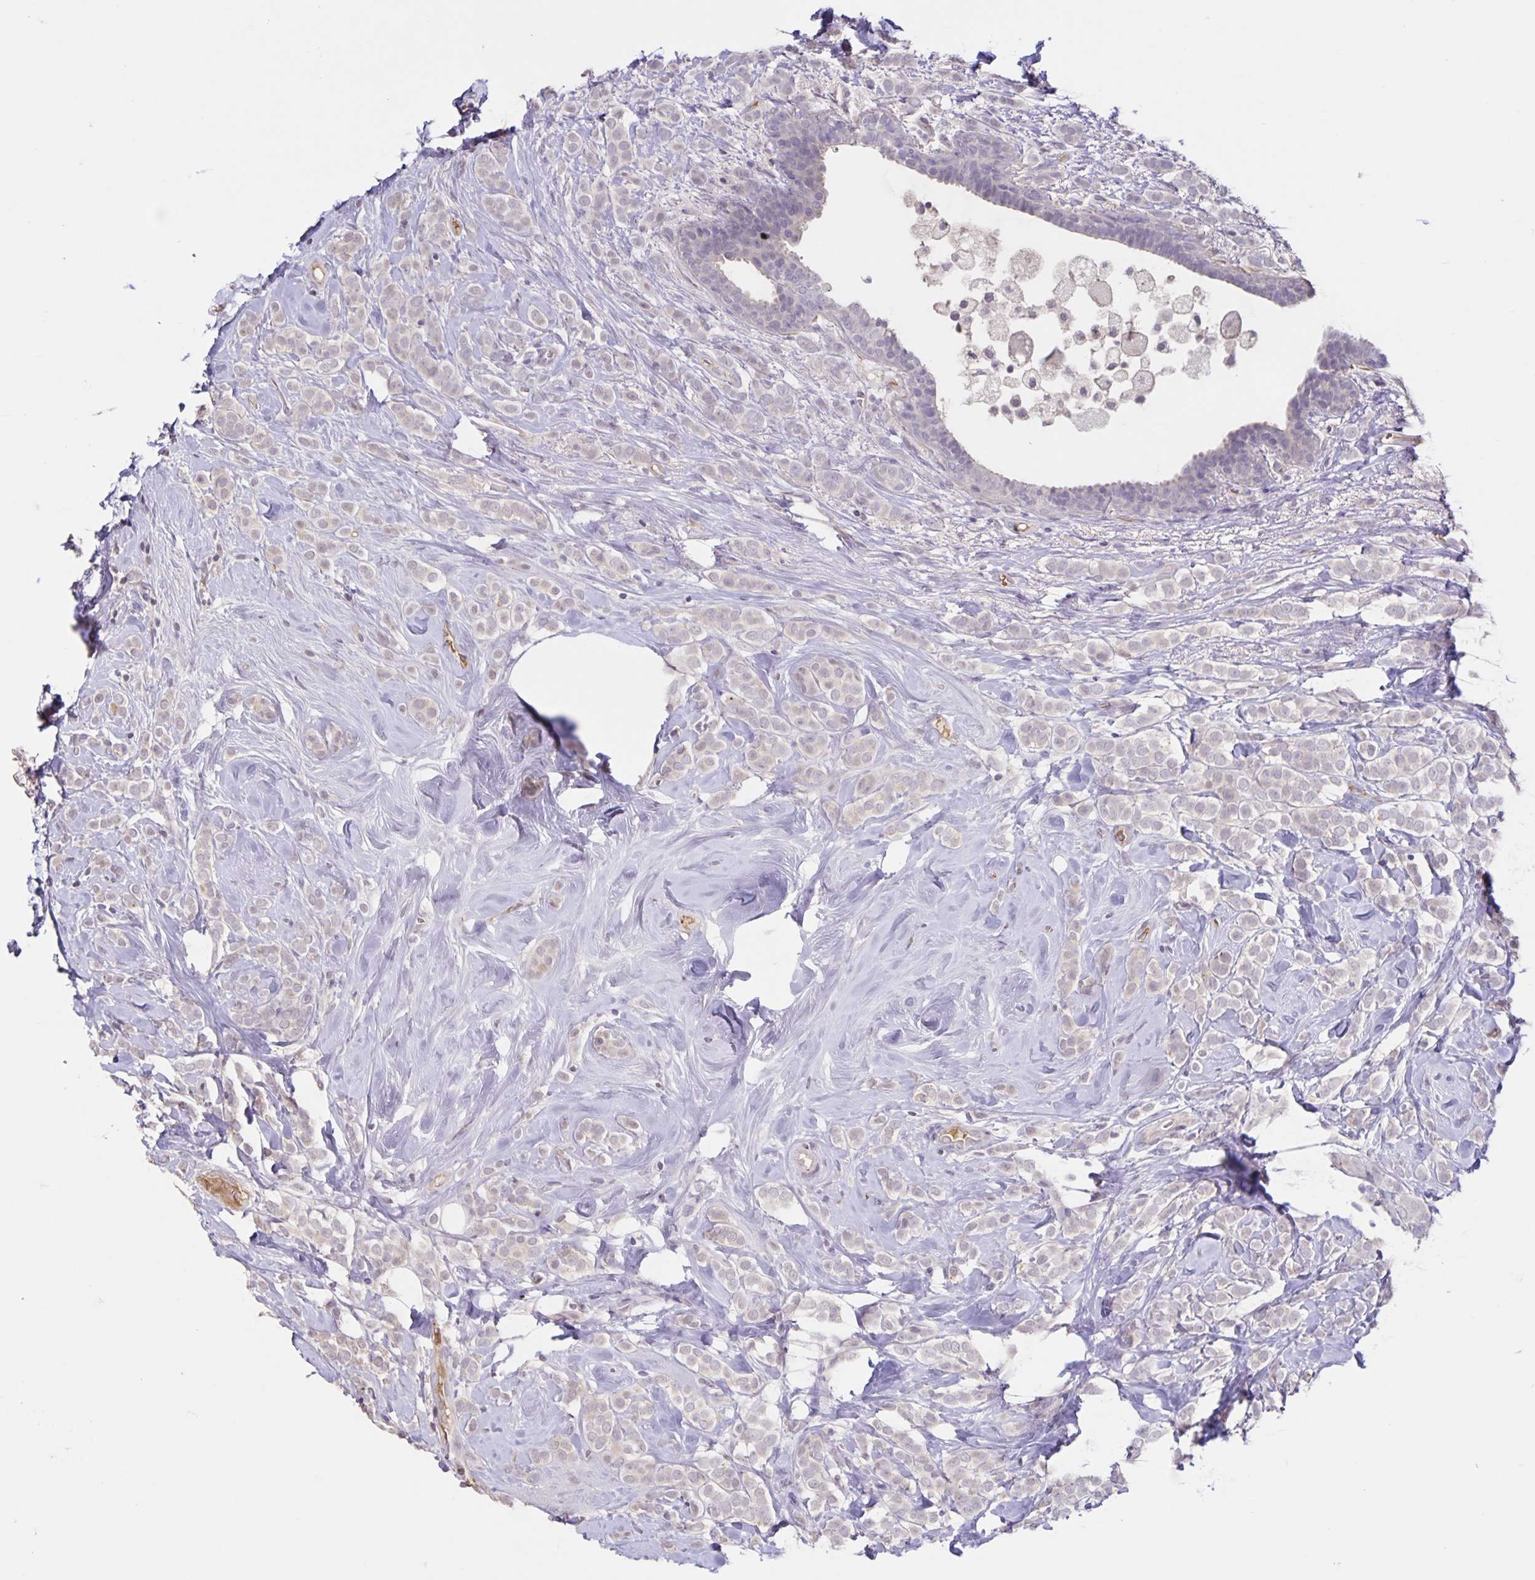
{"staining": {"intensity": "negative", "quantity": "none", "location": "none"}, "tissue": "breast cancer", "cell_type": "Tumor cells", "image_type": "cancer", "snomed": [{"axis": "morphology", "description": "Lobular carcinoma"}, {"axis": "topography", "description": "Breast"}], "caption": "IHC photomicrograph of neoplastic tissue: human breast lobular carcinoma stained with DAB reveals no significant protein positivity in tumor cells.", "gene": "INSL5", "patient": {"sex": "female", "age": 49}}